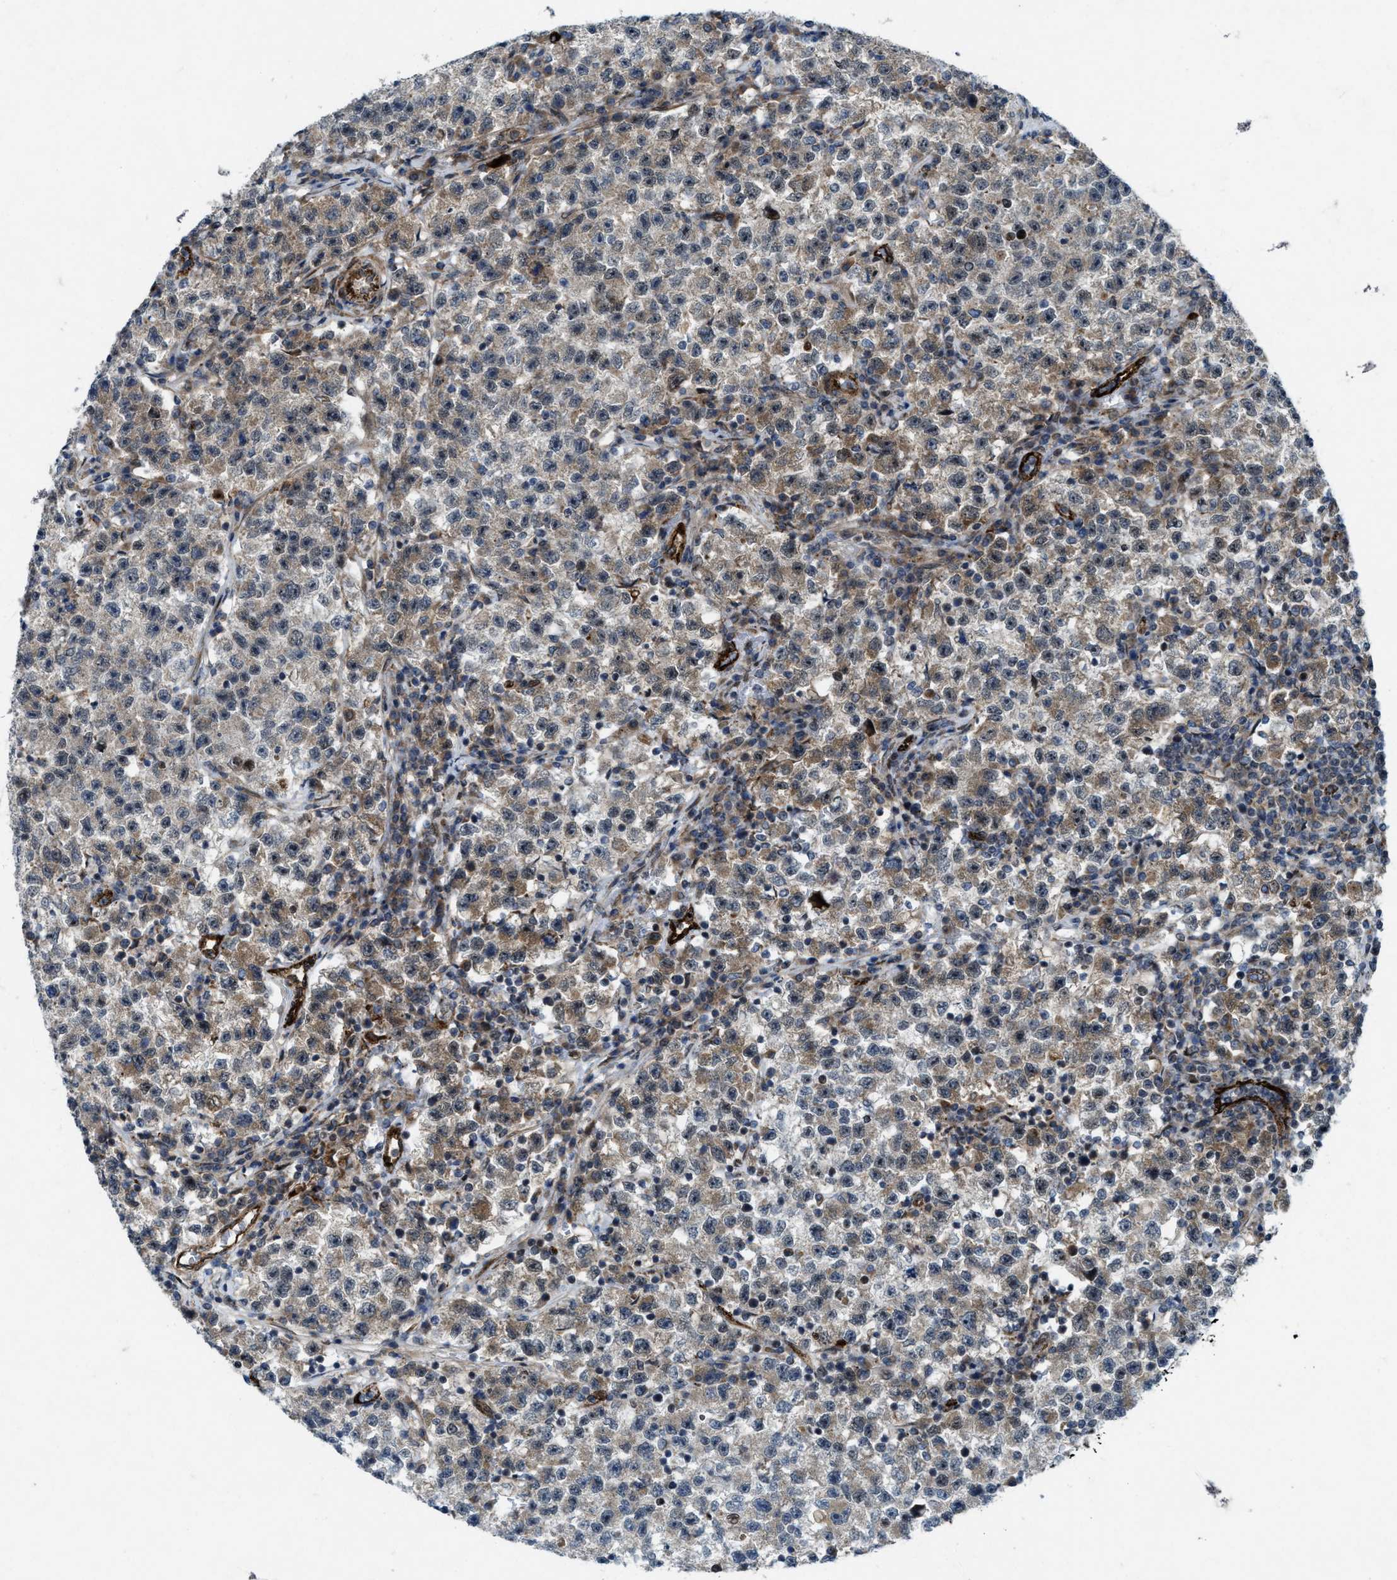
{"staining": {"intensity": "weak", "quantity": "25%-75%", "location": "cytoplasmic/membranous"}, "tissue": "testis cancer", "cell_type": "Tumor cells", "image_type": "cancer", "snomed": [{"axis": "morphology", "description": "Seminoma, NOS"}, {"axis": "topography", "description": "Testis"}], "caption": "DAB immunohistochemical staining of human testis cancer demonstrates weak cytoplasmic/membranous protein staining in about 25%-75% of tumor cells. The protein is stained brown, and the nuclei are stained in blue (DAB (3,3'-diaminobenzidine) IHC with brightfield microscopy, high magnification).", "gene": "URGCP", "patient": {"sex": "male", "age": 22}}